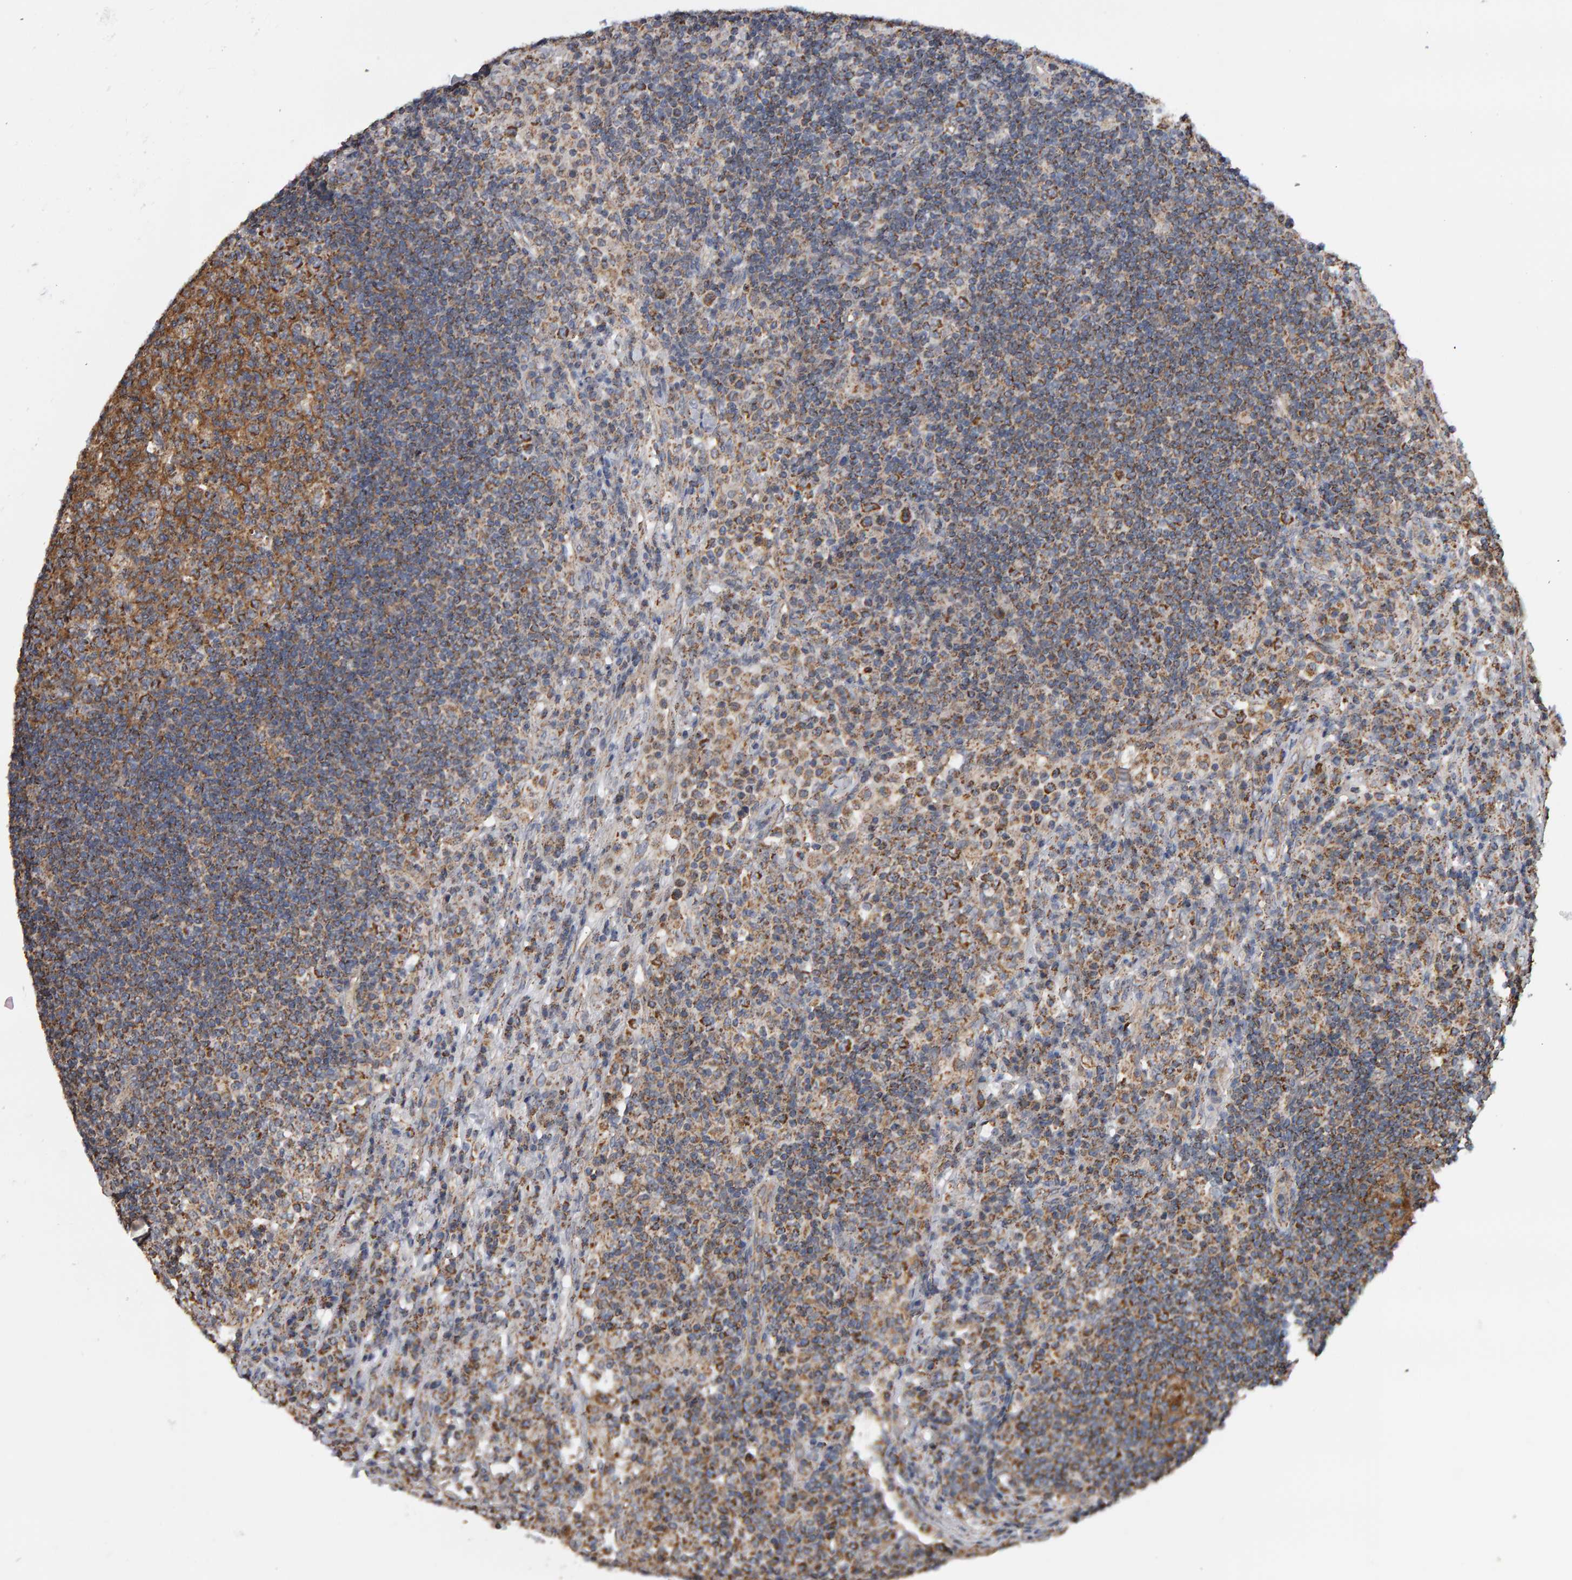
{"staining": {"intensity": "moderate", "quantity": ">75%", "location": "cytoplasmic/membranous"}, "tissue": "lymph node", "cell_type": "Germinal center cells", "image_type": "normal", "snomed": [{"axis": "morphology", "description": "Normal tissue, NOS"}, {"axis": "topography", "description": "Lymph node"}], "caption": "A brown stain labels moderate cytoplasmic/membranous expression of a protein in germinal center cells of unremarkable lymph node.", "gene": "TOM1L1", "patient": {"sex": "female", "age": 53}}